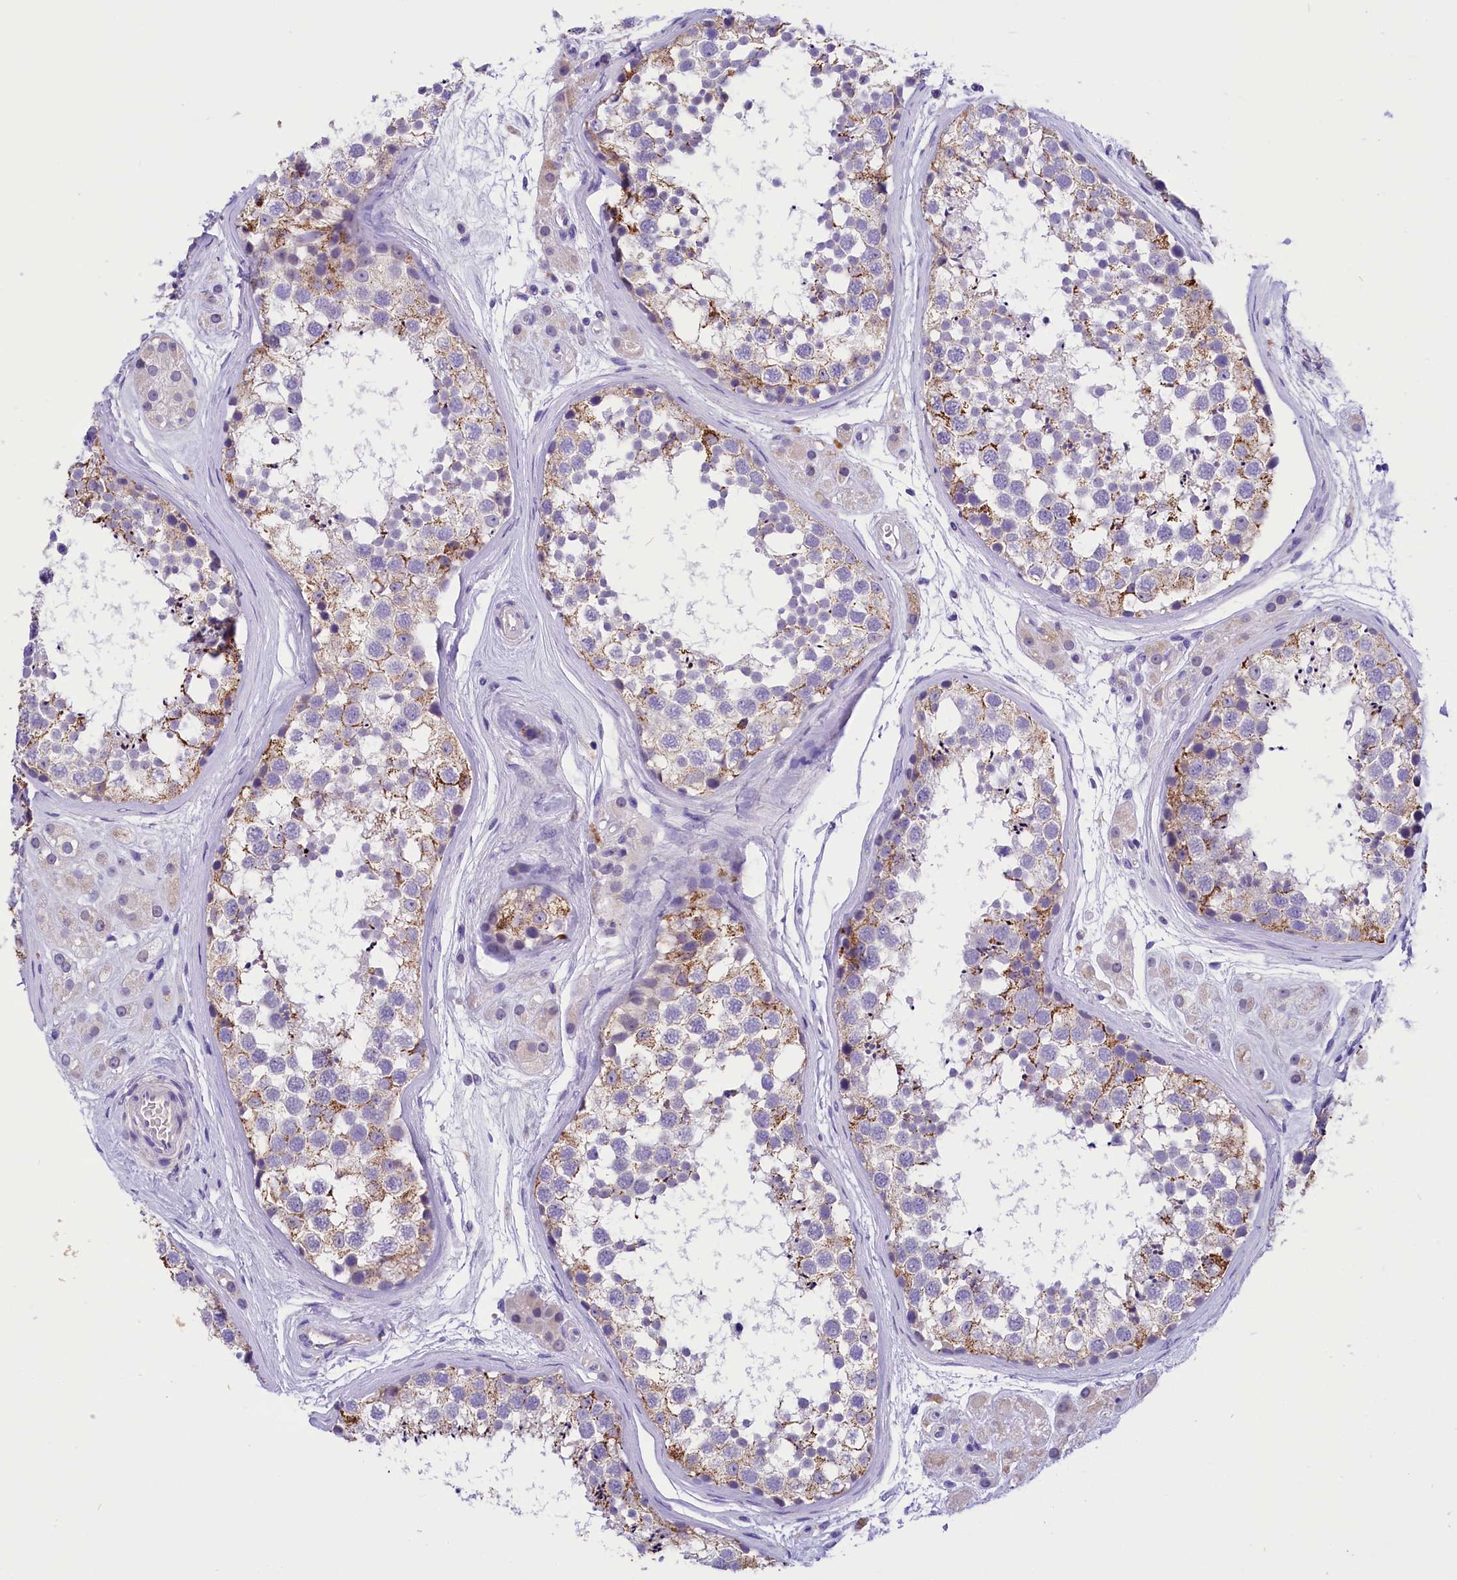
{"staining": {"intensity": "moderate", "quantity": "<25%", "location": "cytoplasmic/membranous"}, "tissue": "testis", "cell_type": "Cells in seminiferous ducts", "image_type": "normal", "snomed": [{"axis": "morphology", "description": "Normal tissue, NOS"}, {"axis": "topography", "description": "Testis"}], "caption": "Brown immunohistochemical staining in benign testis displays moderate cytoplasmic/membranous expression in about <25% of cells in seminiferous ducts. Ihc stains the protein in brown and the nuclei are stained blue.", "gene": "ABAT", "patient": {"sex": "male", "age": 56}}